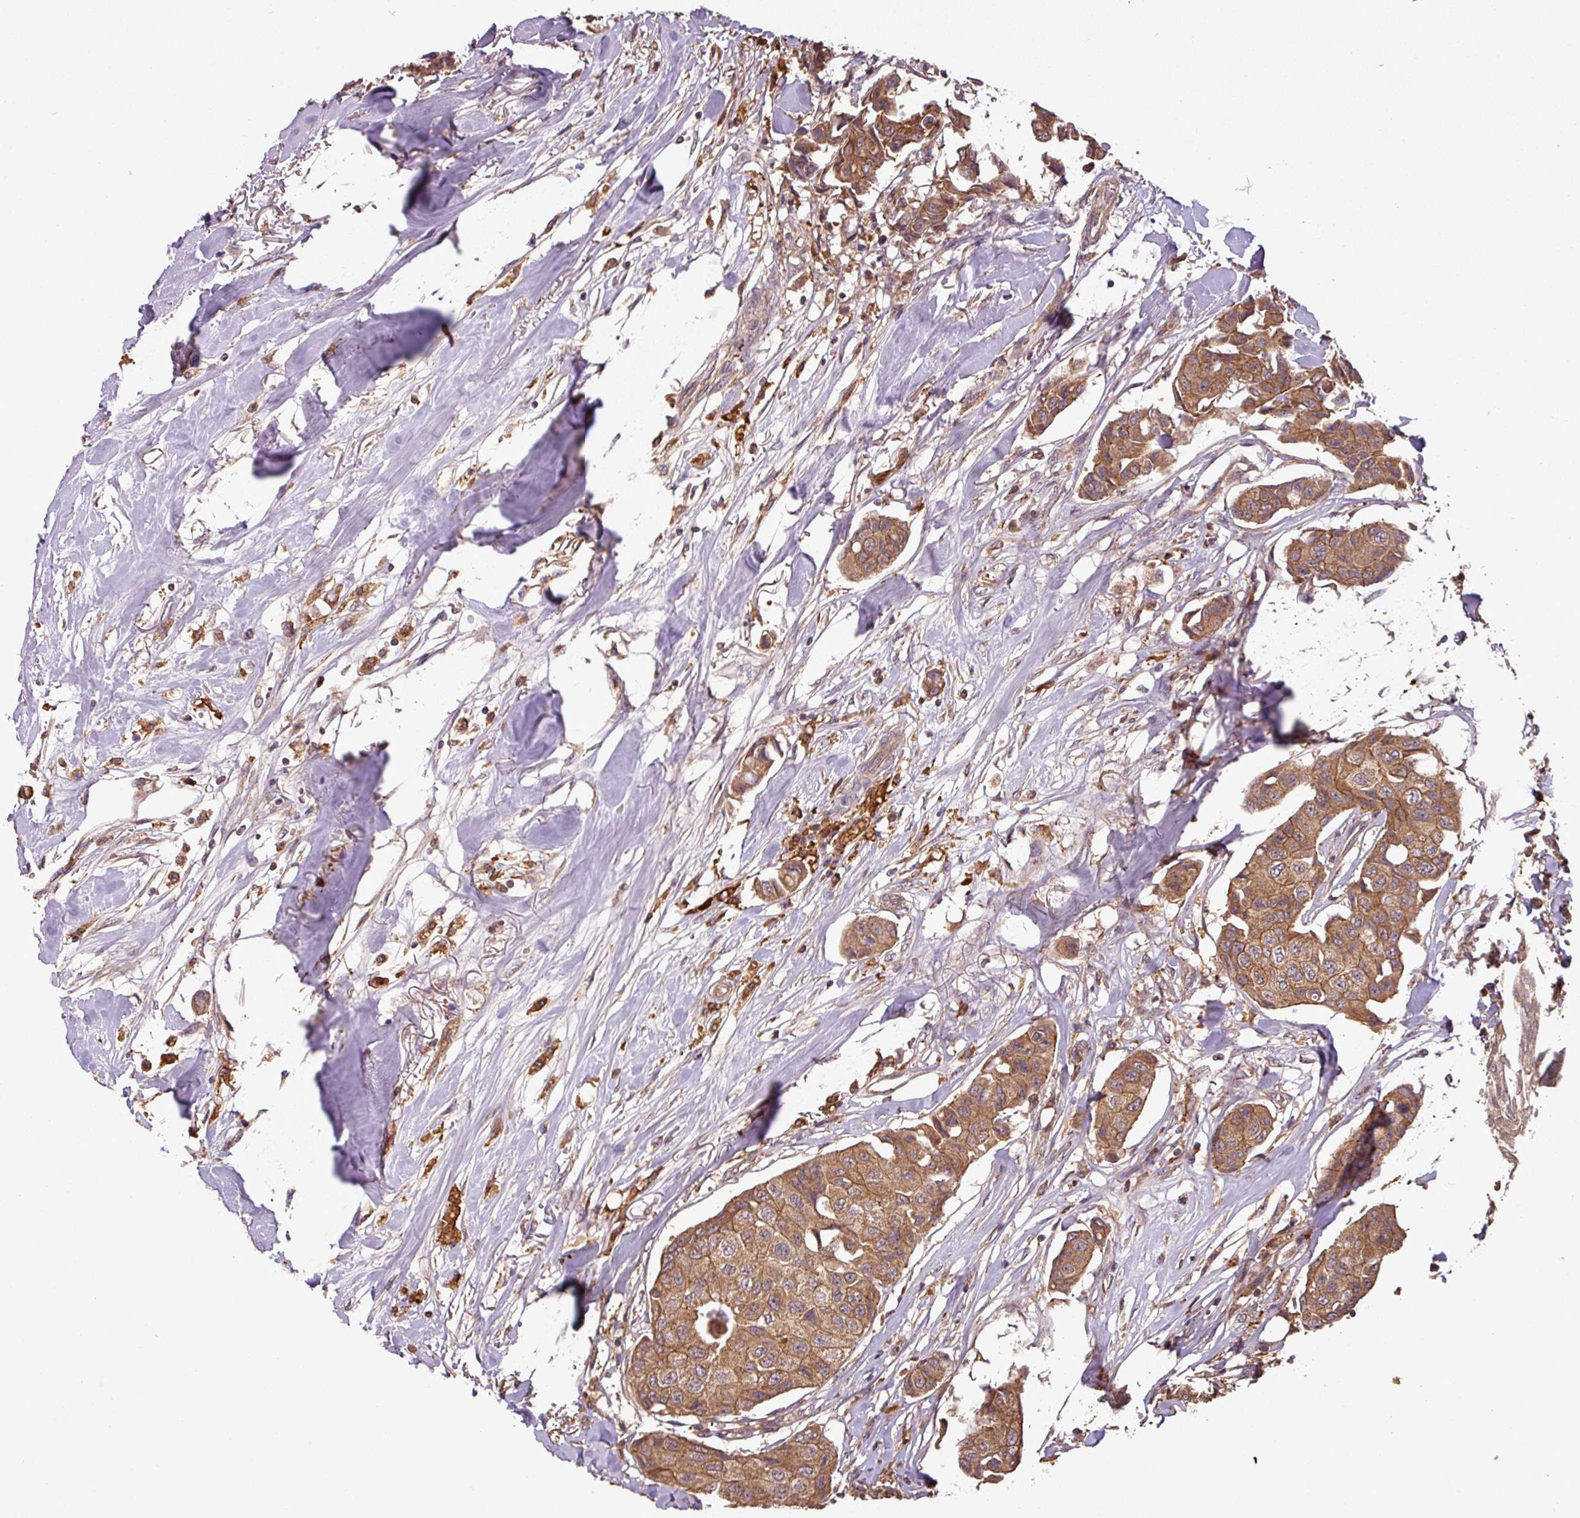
{"staining": {"intensity": "moderate", "quantity": ">75%", "location": "cytoplasmic/membranous"}, "tissue": "breast cancer", "cell_type": "Tumor cells", "image_type": "cancer", "snomed": [{"axis": "morphology", "description": "Duct carcinoma"}, {"axis": "topography", "description": "Breast"}], "caption": "Human infiltrating ductal carcinoma (breast) stained with a protein marker demonstrates moderate staining in tumor cells.", "gene": "NT5C3A", "patient": {"sex": "female", "age": 80}}